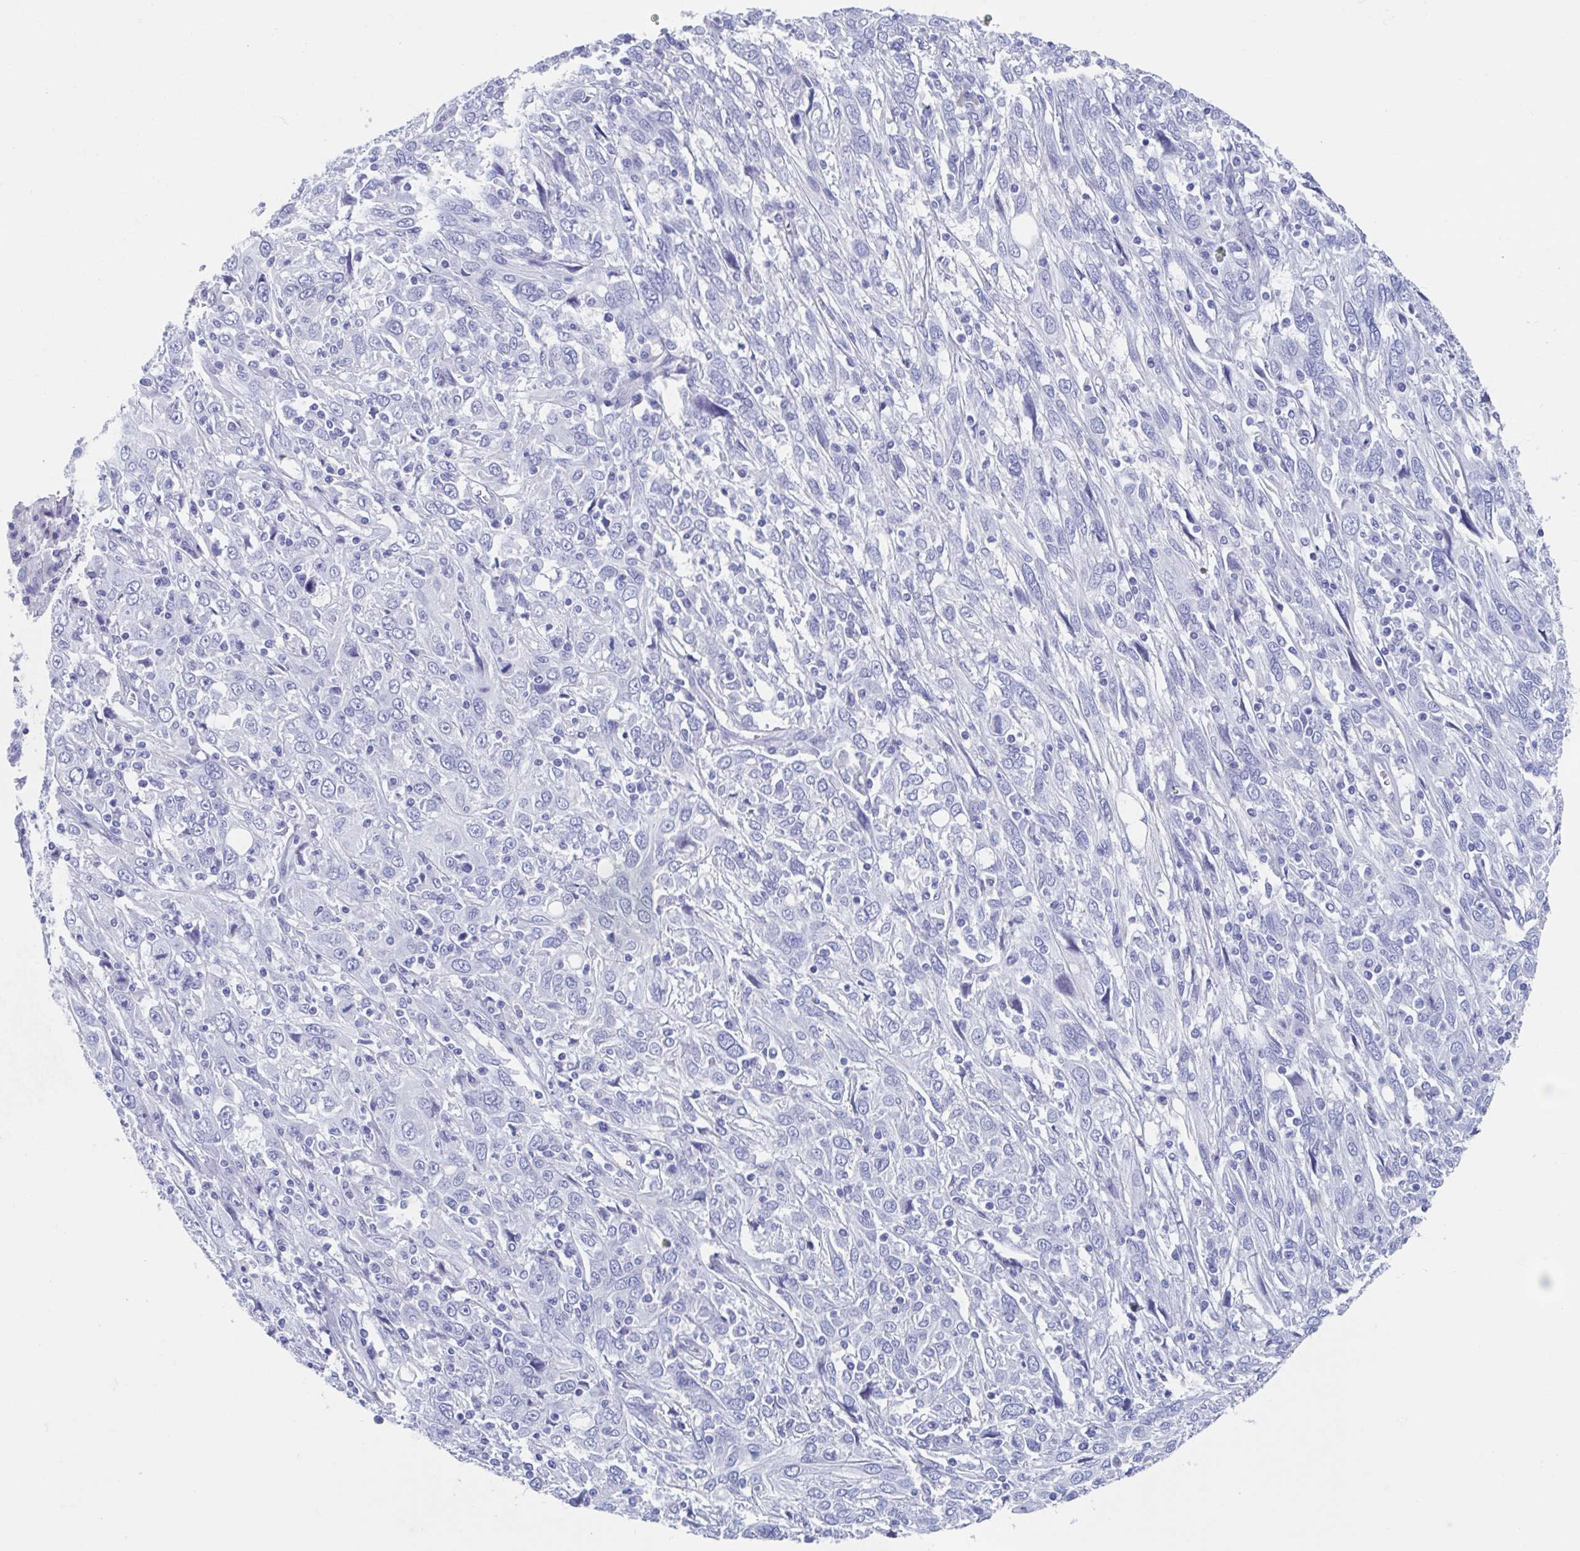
{"staining": {"intensity": "negative", "quantity": "none", "location": "none"}, "tissue": "cervical cancer", "cell_type": "Tumor cells", "image_type": "cancer", "snomed": [{"axis": "morphology", "description": "Squamous cell carcinoma, NOS"}, {"axis": "topography", "description": "Cervix"}], "caption": "Immunohistochemical staining of human cervical cancer demonstrates no significant expression in tumor cells.", "gene": "SHCBP1L", "patient": {"sex": "female", "age": 46}}